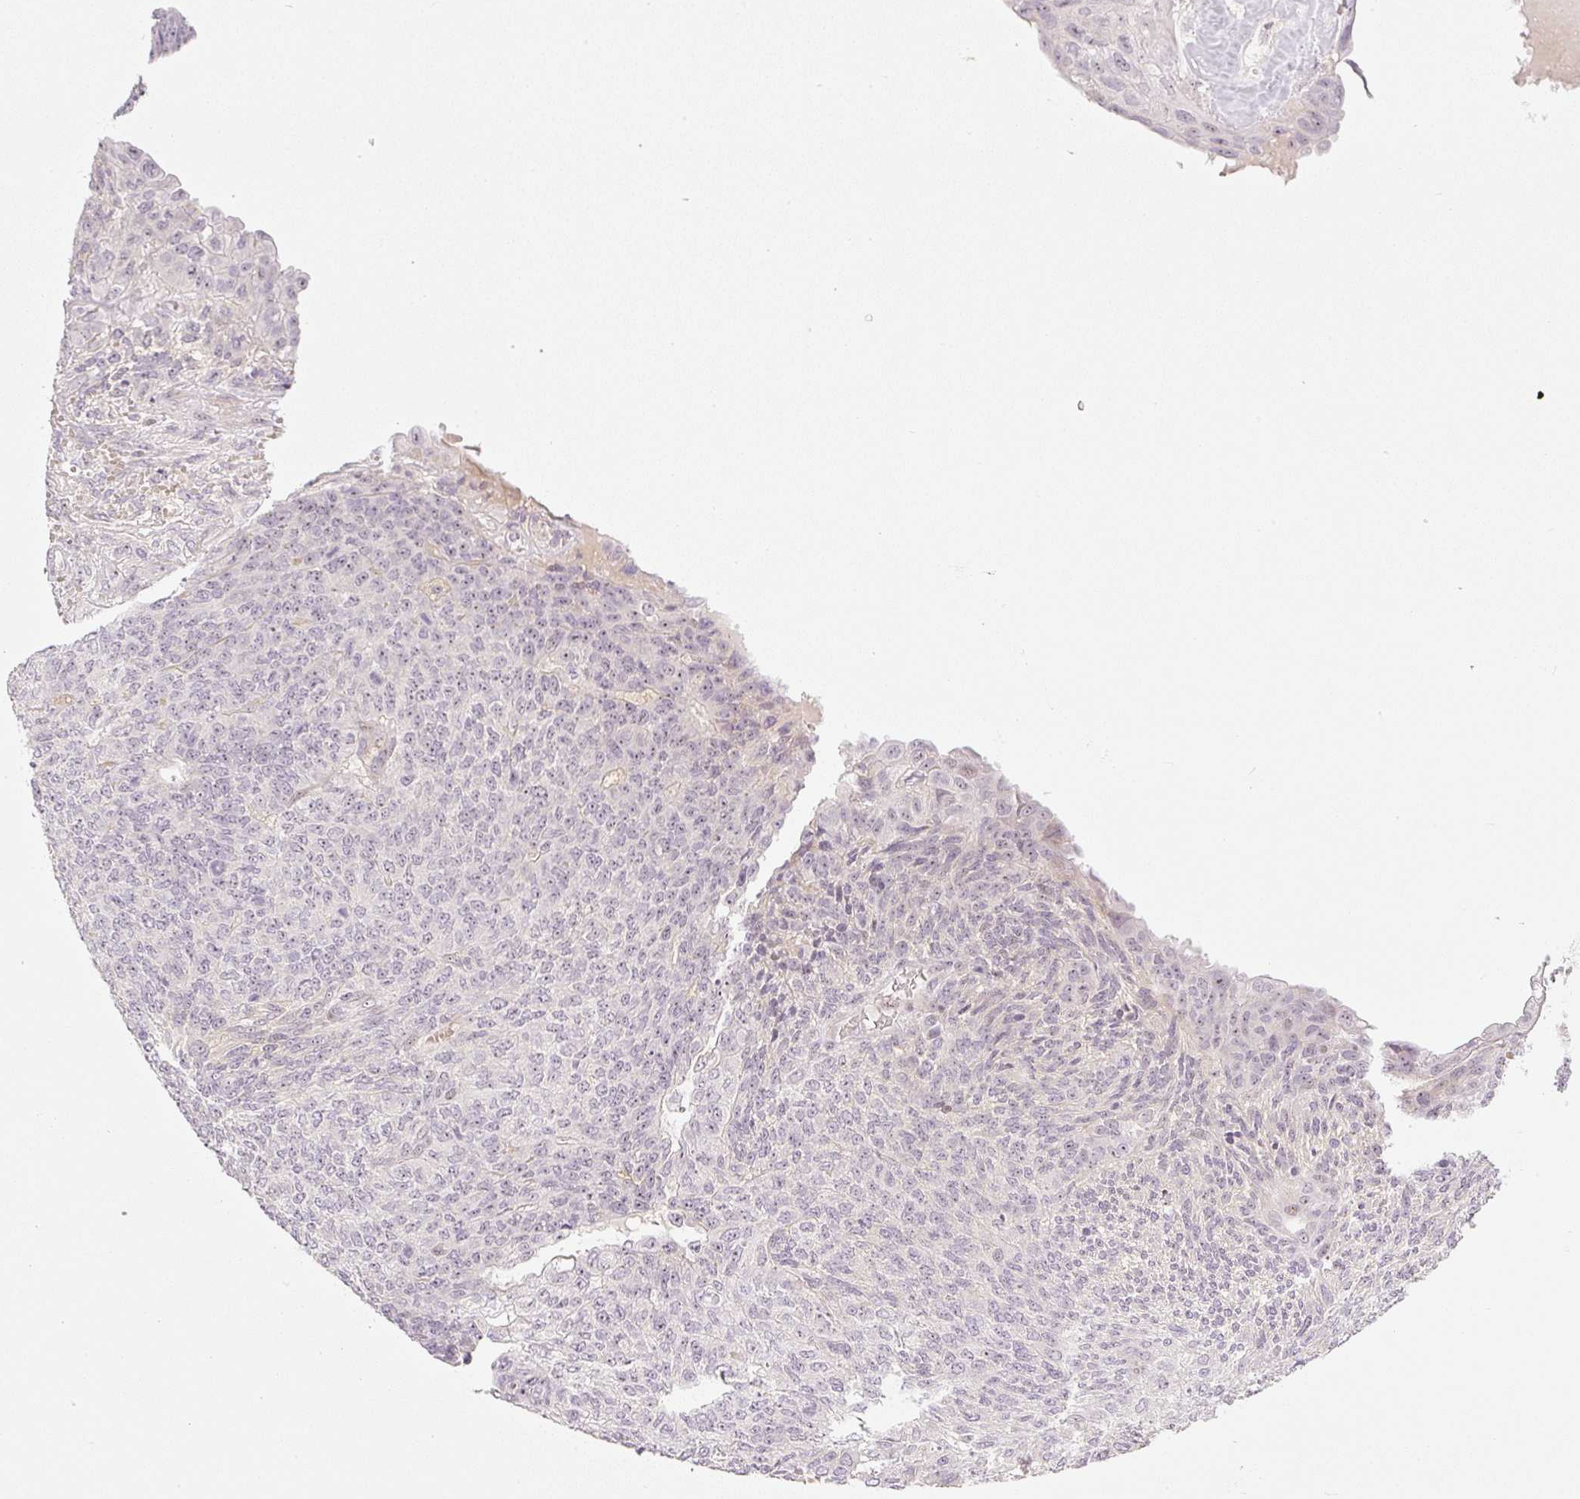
{"staining": {"intensity": "weak", "quantity": "<25%", "location": "nuclear"}, "tissue": "endometrial cancer", "cell_type": "Tumor cells", "image_type": "cancer", "snomed": [{"axis": "morphology", "description": "Adenocarcinoma, NOS"}, {"axis": "topography", "description": "Endometrium"}], "caption": "Immunohistochemistry (IHC) of human endometrial adenocarcinoma demonstrates no expression in tumor cells.", "gene": "AAR2", "patient": {"sex": "female", "age": 32}}